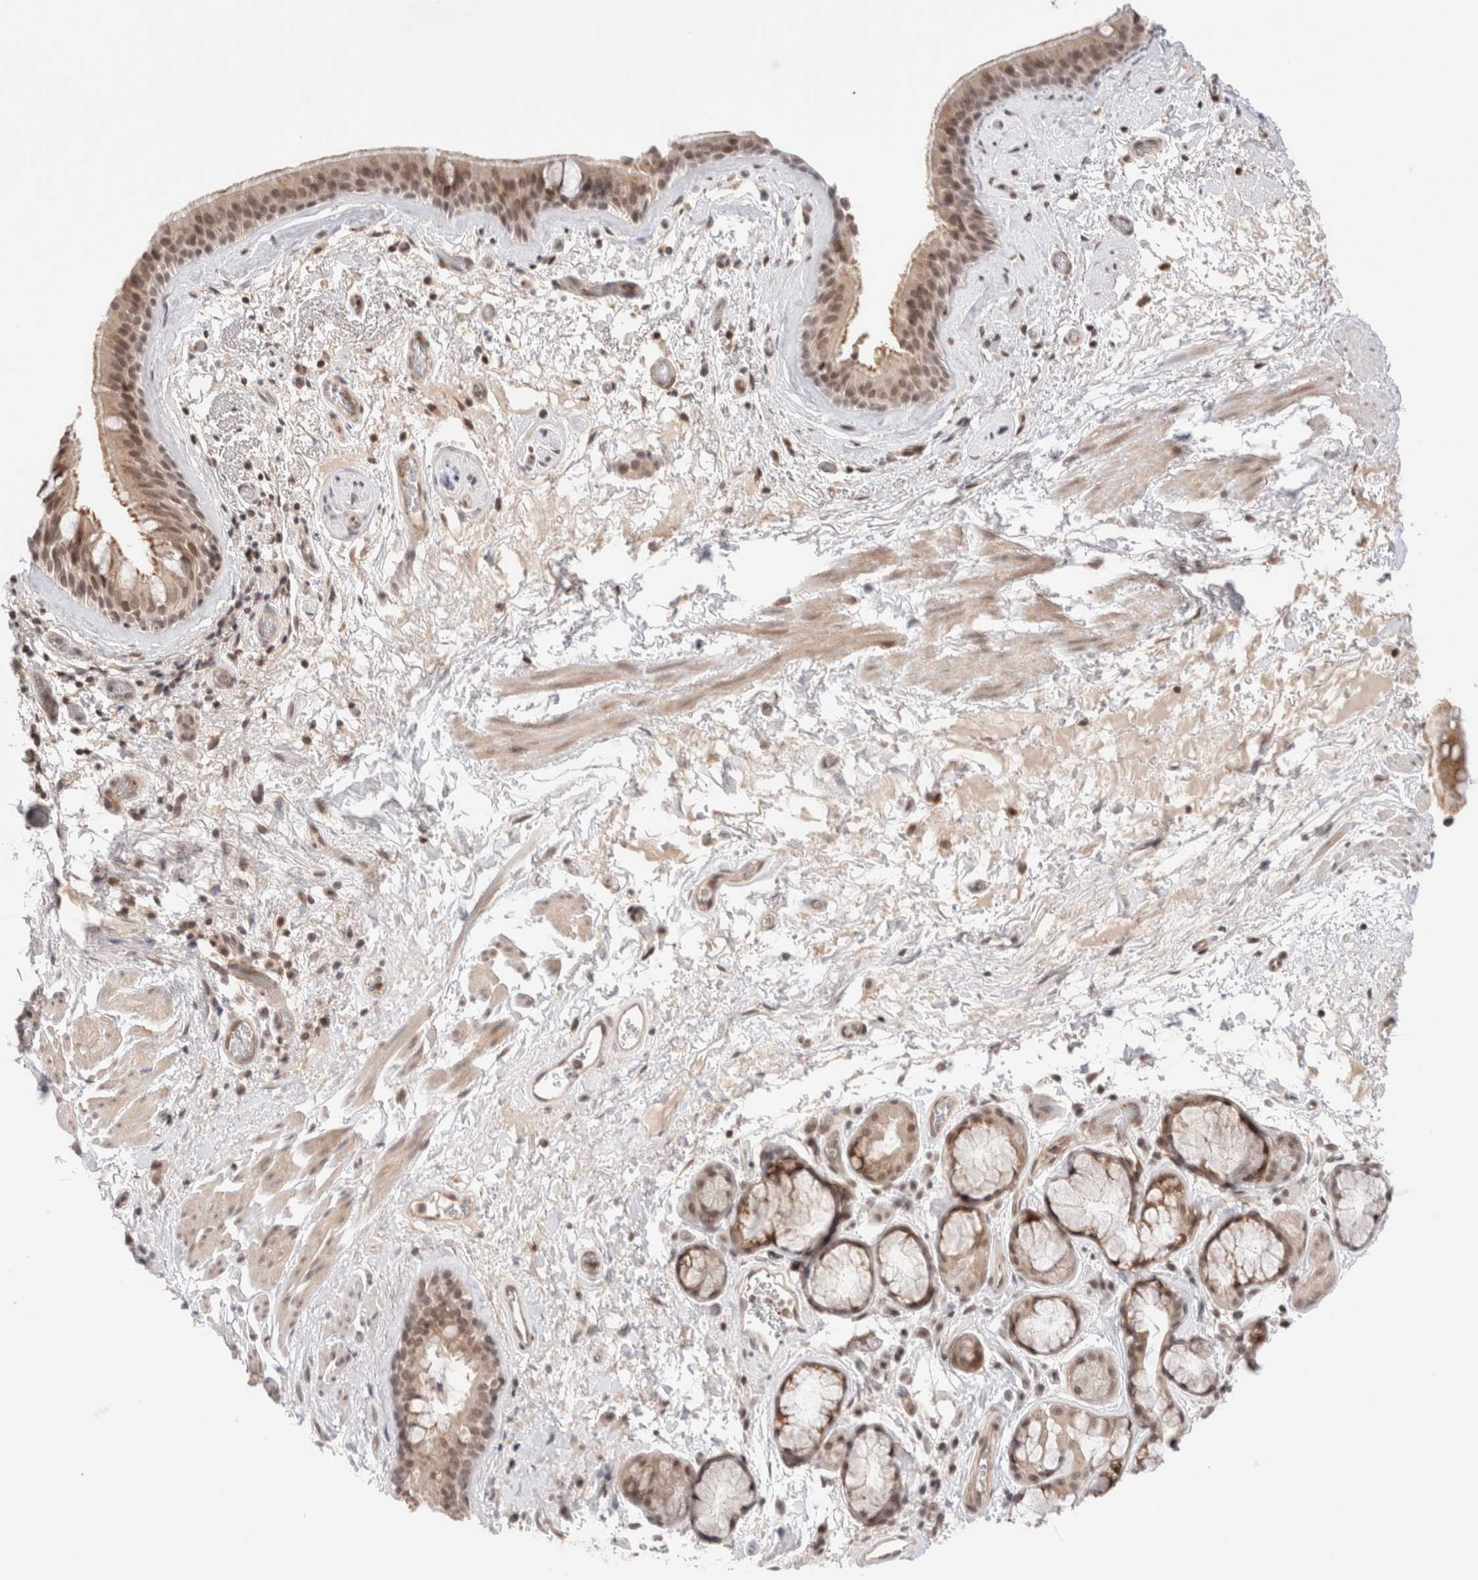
{"staining": {"intensity": "moderate", "quantity": ">75%", "location": "cytoplasmic/membranous,nuclear"}, "tissue": "bronchus", "cell_type": "Respiratory epithelial cells", "image_type": "normal", "snomed": [{"axis": "morphology", "description": "Normal tissue, NOS"}, {"axis": "topography", "description": "Cartilage tissue"}], "caption": "Protein expression by immunohistochemistry (IHC) reveals moderate cytoplasmic/membranous,nuclear staining in about >75% of respiratory epithelial cells in normal bronchus.", "gene": "GATAD2A", "patient": {"sex": "female", "age": 63}}